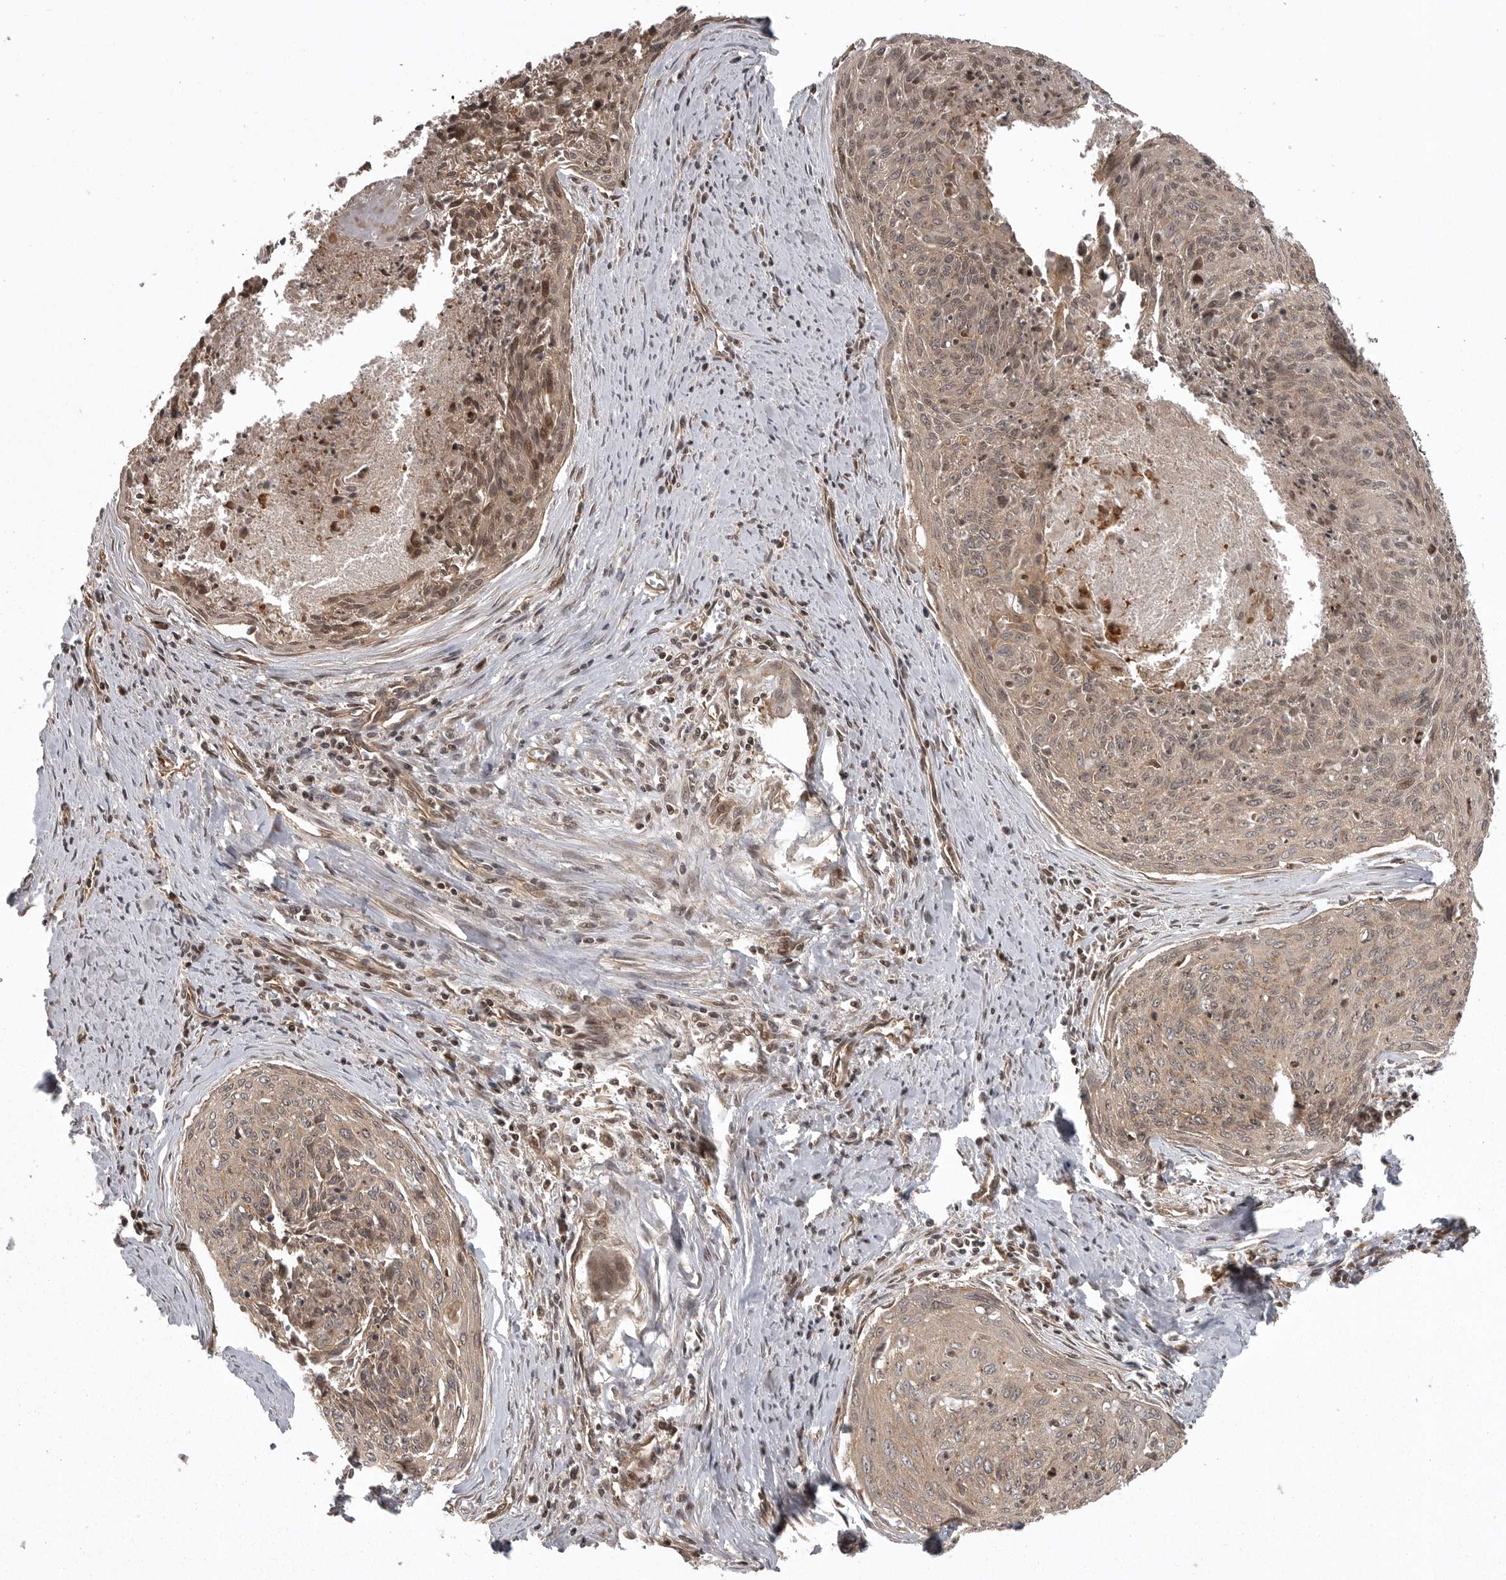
{"staining": {"intensity": "weak", "quantity": ">75%", "location": "cytoplasmic/membranous"}, "tissue": "cervical cancer", "cell_type": "Tumor cells", "image_type": "cancer", "snomed": [{"axis": "morphology", "description": "Squamous cell carcinoma, NOS"}, {"axis": "topography", "description": "Cervix"}], "caption": "Protein positivity by immunohistochemistry (IHC) exhibits weak cytoplasmic/membranous expression in about >75% of tumor cells in squamous cell carcinoma (cervical).", "gene": "DNAJC8", "patient": {"sex": "female", "age": 55}}